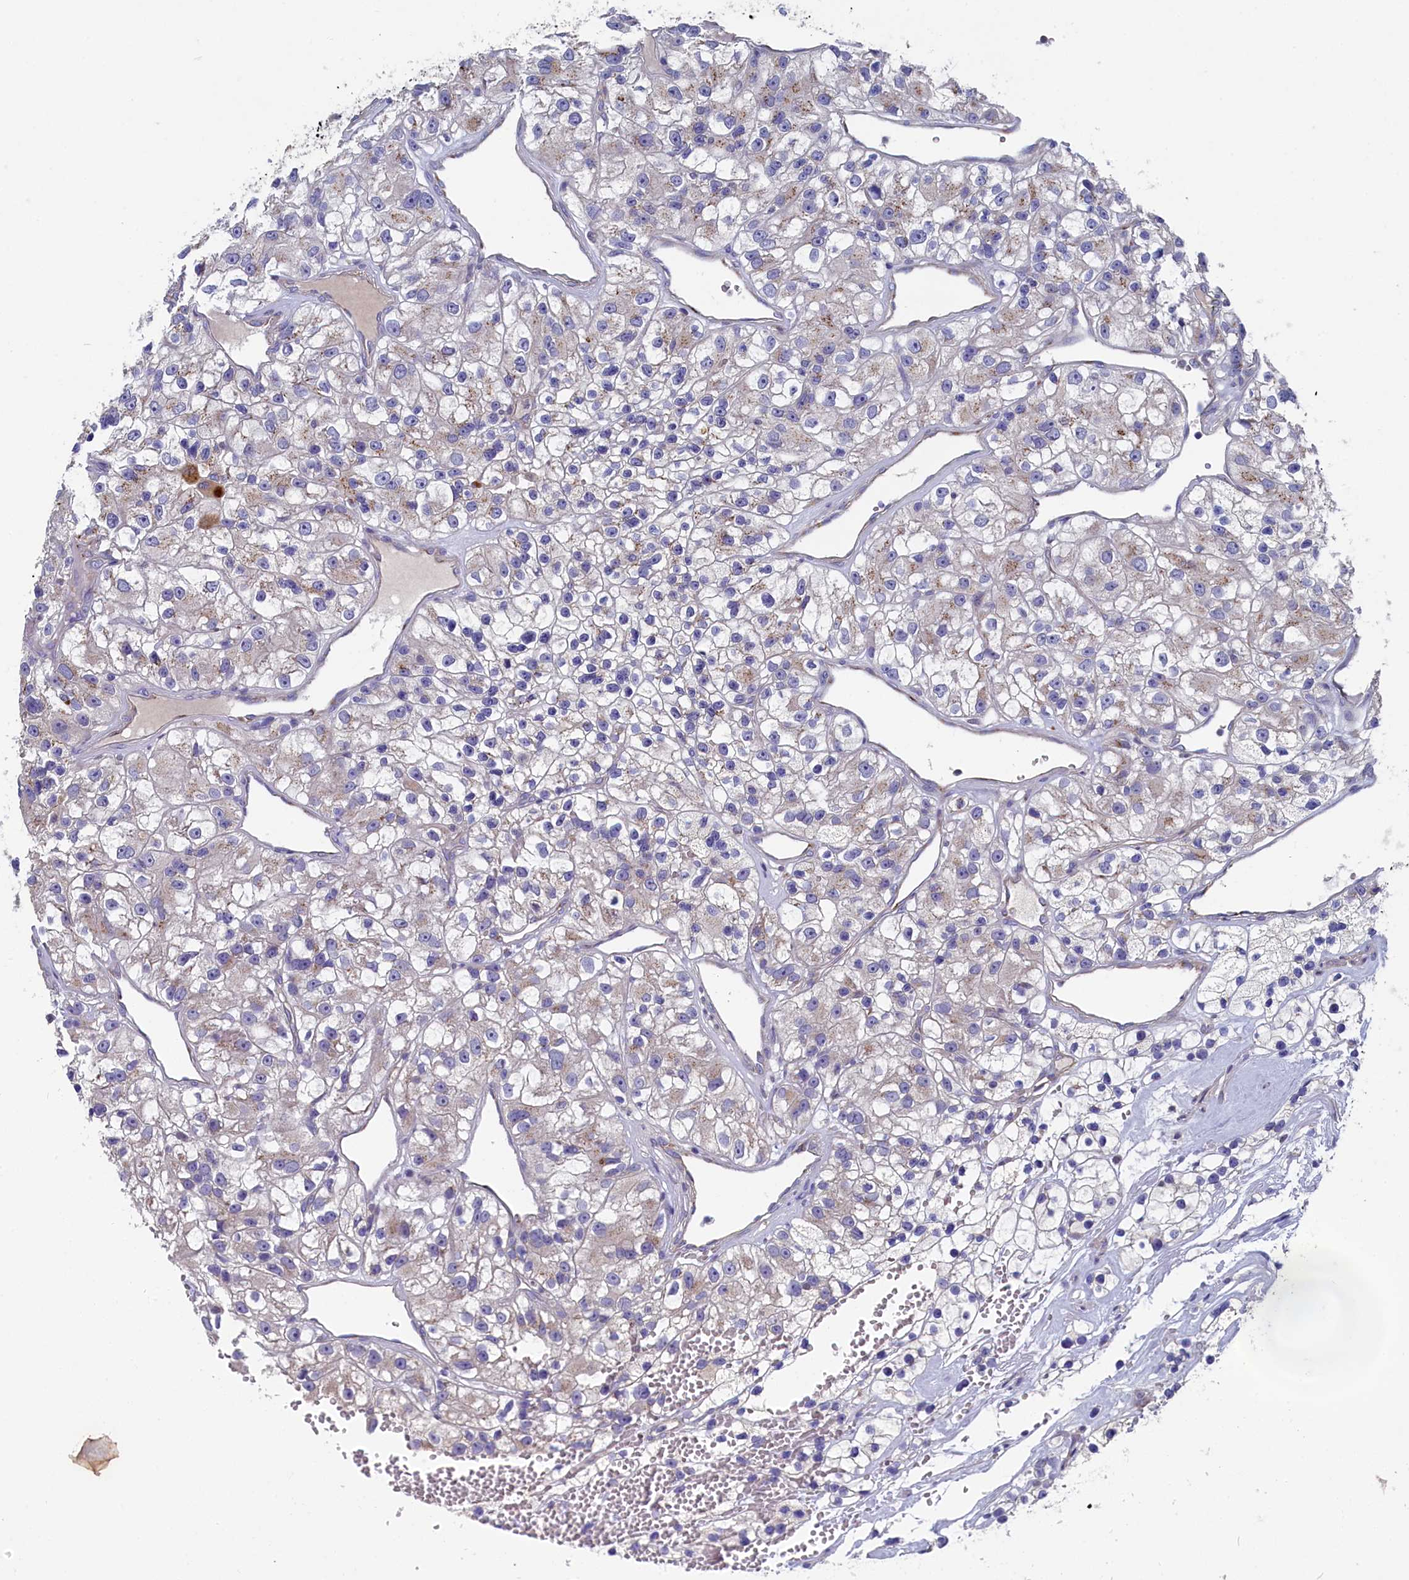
{"staining": {"intensity": "weak", "quantity": "<25%", "location": "cytoplasmic/membranous"}, "tissue": "renal cancer", "cell_type": "Tumor cells", "image_type": "cancer", "snomed": [{"axis": "morphology", "description": "Adenocarcinoma, NOS"}, {"axis": "topography", "description": "Kidney"}], "caption": "This image is of renal cancer stained with immunohistochemistry (IHC) to label a protein in brown with the nuclei are counter-stained blue. There is no expression in tumor cells.", "gene": "GPR108", "patient": {"sex": "female", "age": 57}}